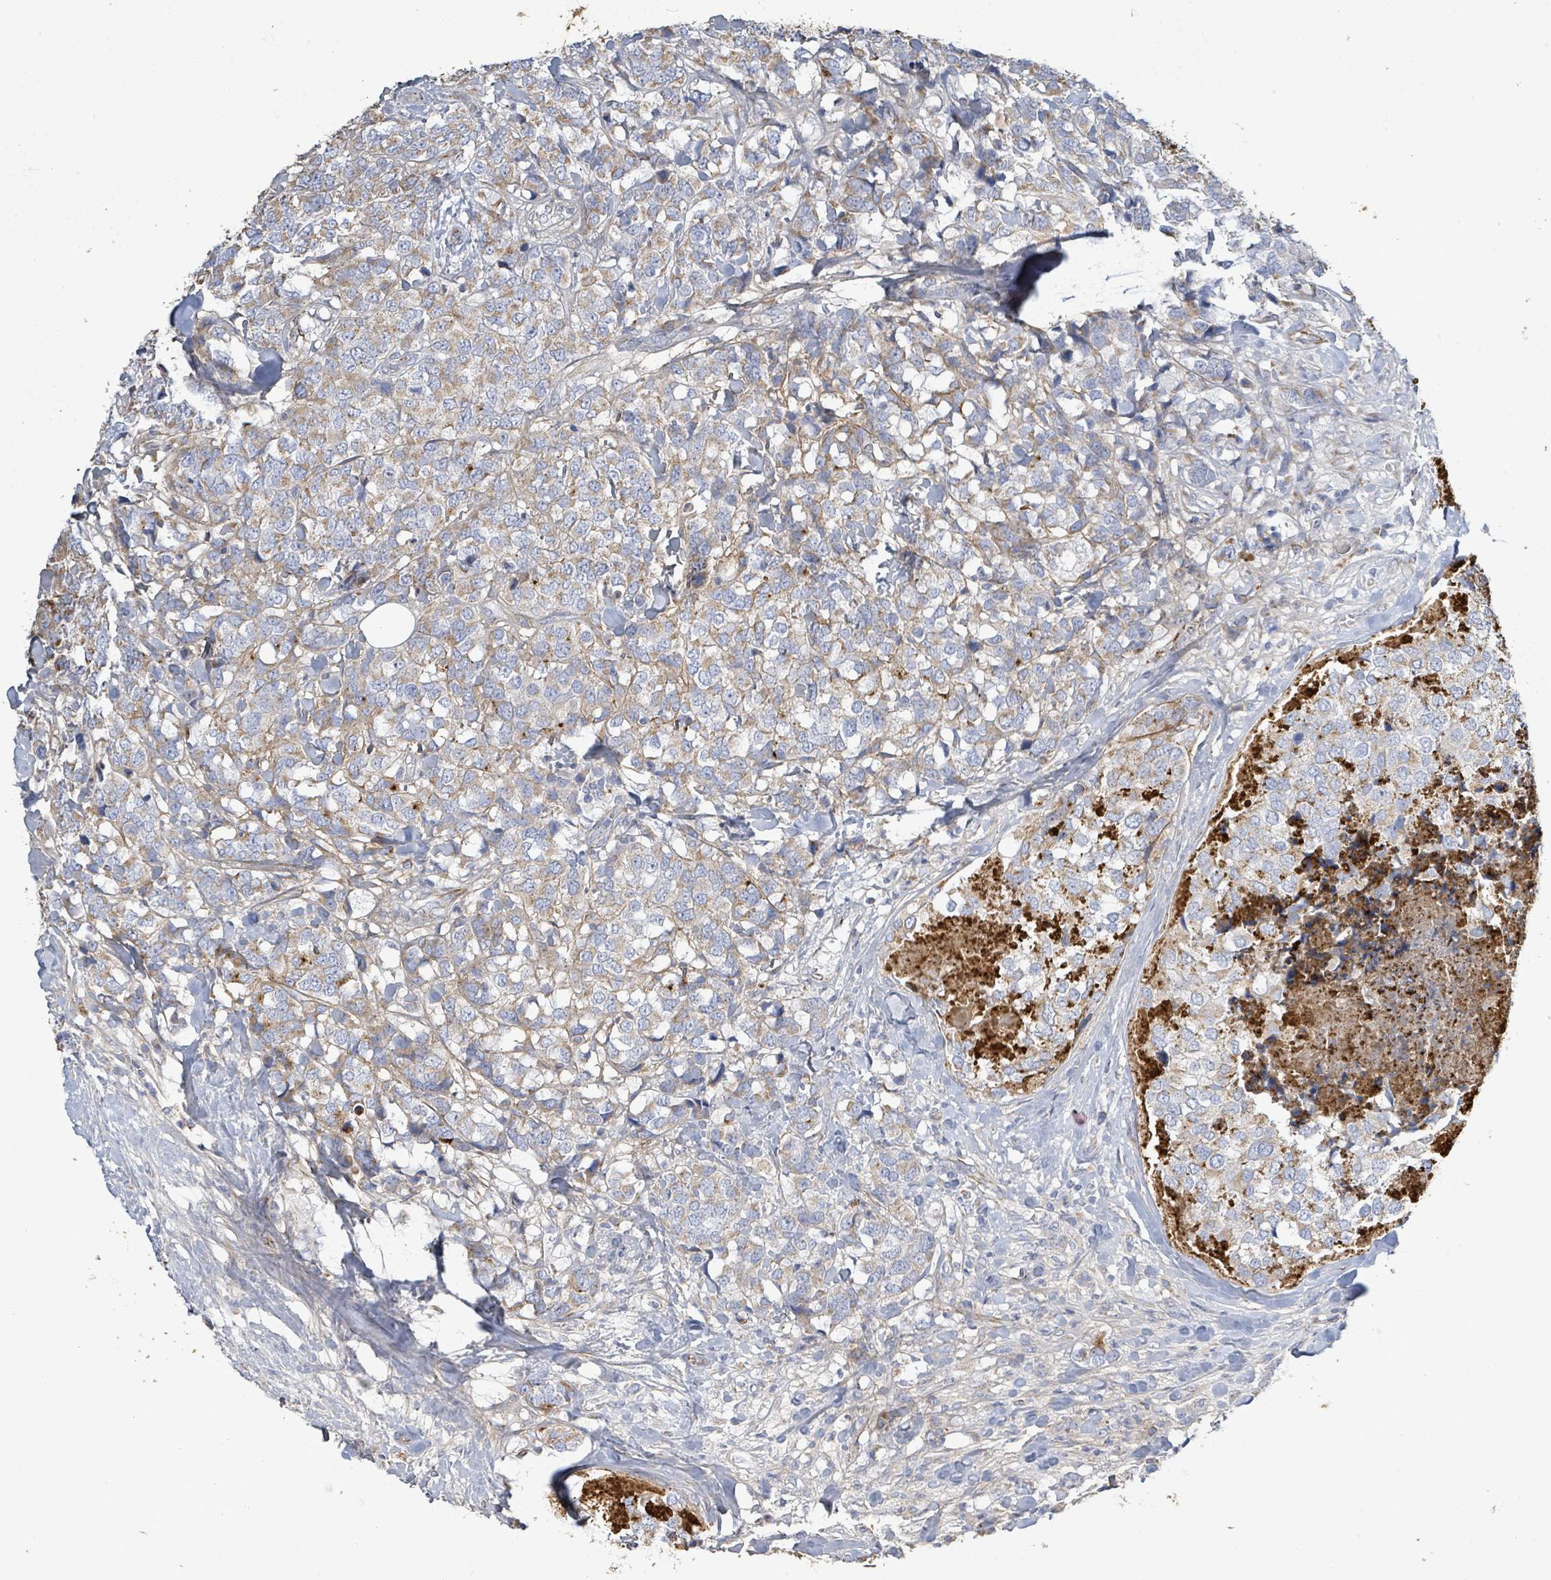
{"staining": {"intensity": "weak", "quantity": ">75%", "location": "cytoplasmic/membranous"}, "tissue": "breast cancer", "cell_type": "Tumor cells", "image_type": "cancer", "snomed": [{"axis": "morphology", "description": "Lobular carcinoma"}, {"axis": "topography", "description": "Breast"}], "caption": "Lobular carcinoma (breast) stained with DAB IHC shows low levels of weak cytoplasmic/membranous staining in approximately >75% of tumor cells. (DAB (3,3'-diaminobenzidine) IHC with brightfield microscopy, high magnification).", "gene": "ALG12", "patient": {"sex": "female", "age": 59}}